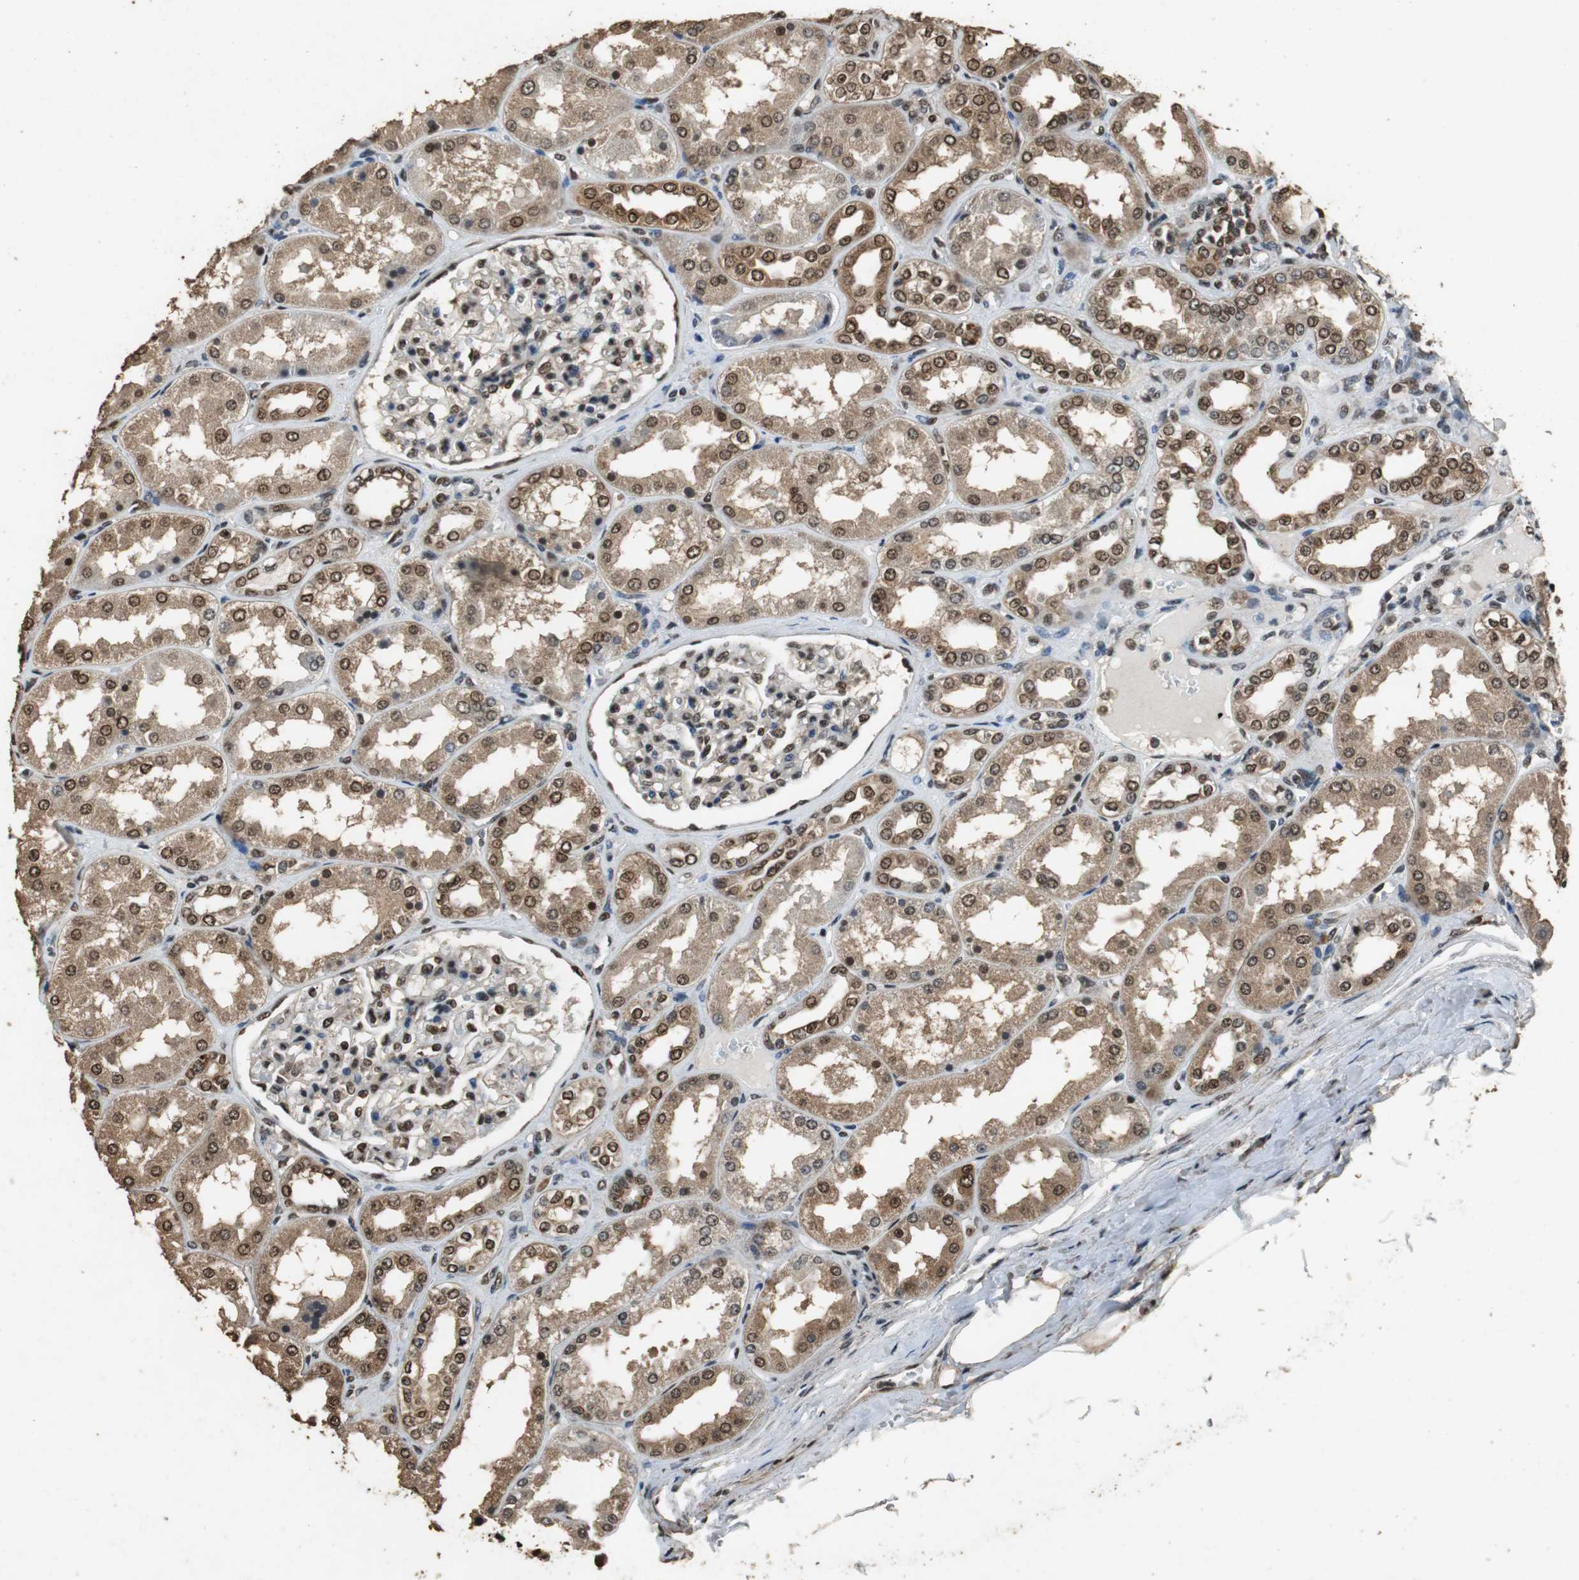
{"staining": {"intensity": "strong", "quantity": "25%-75%", "location": "nuclear"}, "tissue": "kidney", "cell_type": "Cells in glomeruli", "image_type": "normal", "snomed": [{"axis": "morphology", "description": "Normal tissue, NOS"}, {"axis": "topography", "description": "Kidney"}], "caption": "A high amount of strong nuclear staining is seen in about 25%-75% of cells in glomeruli in normal kidney. (IHC, brightfield microscopy, high magnification).", "gene": "ZNF18", "patient": {"sex": "female", "age": 56}}